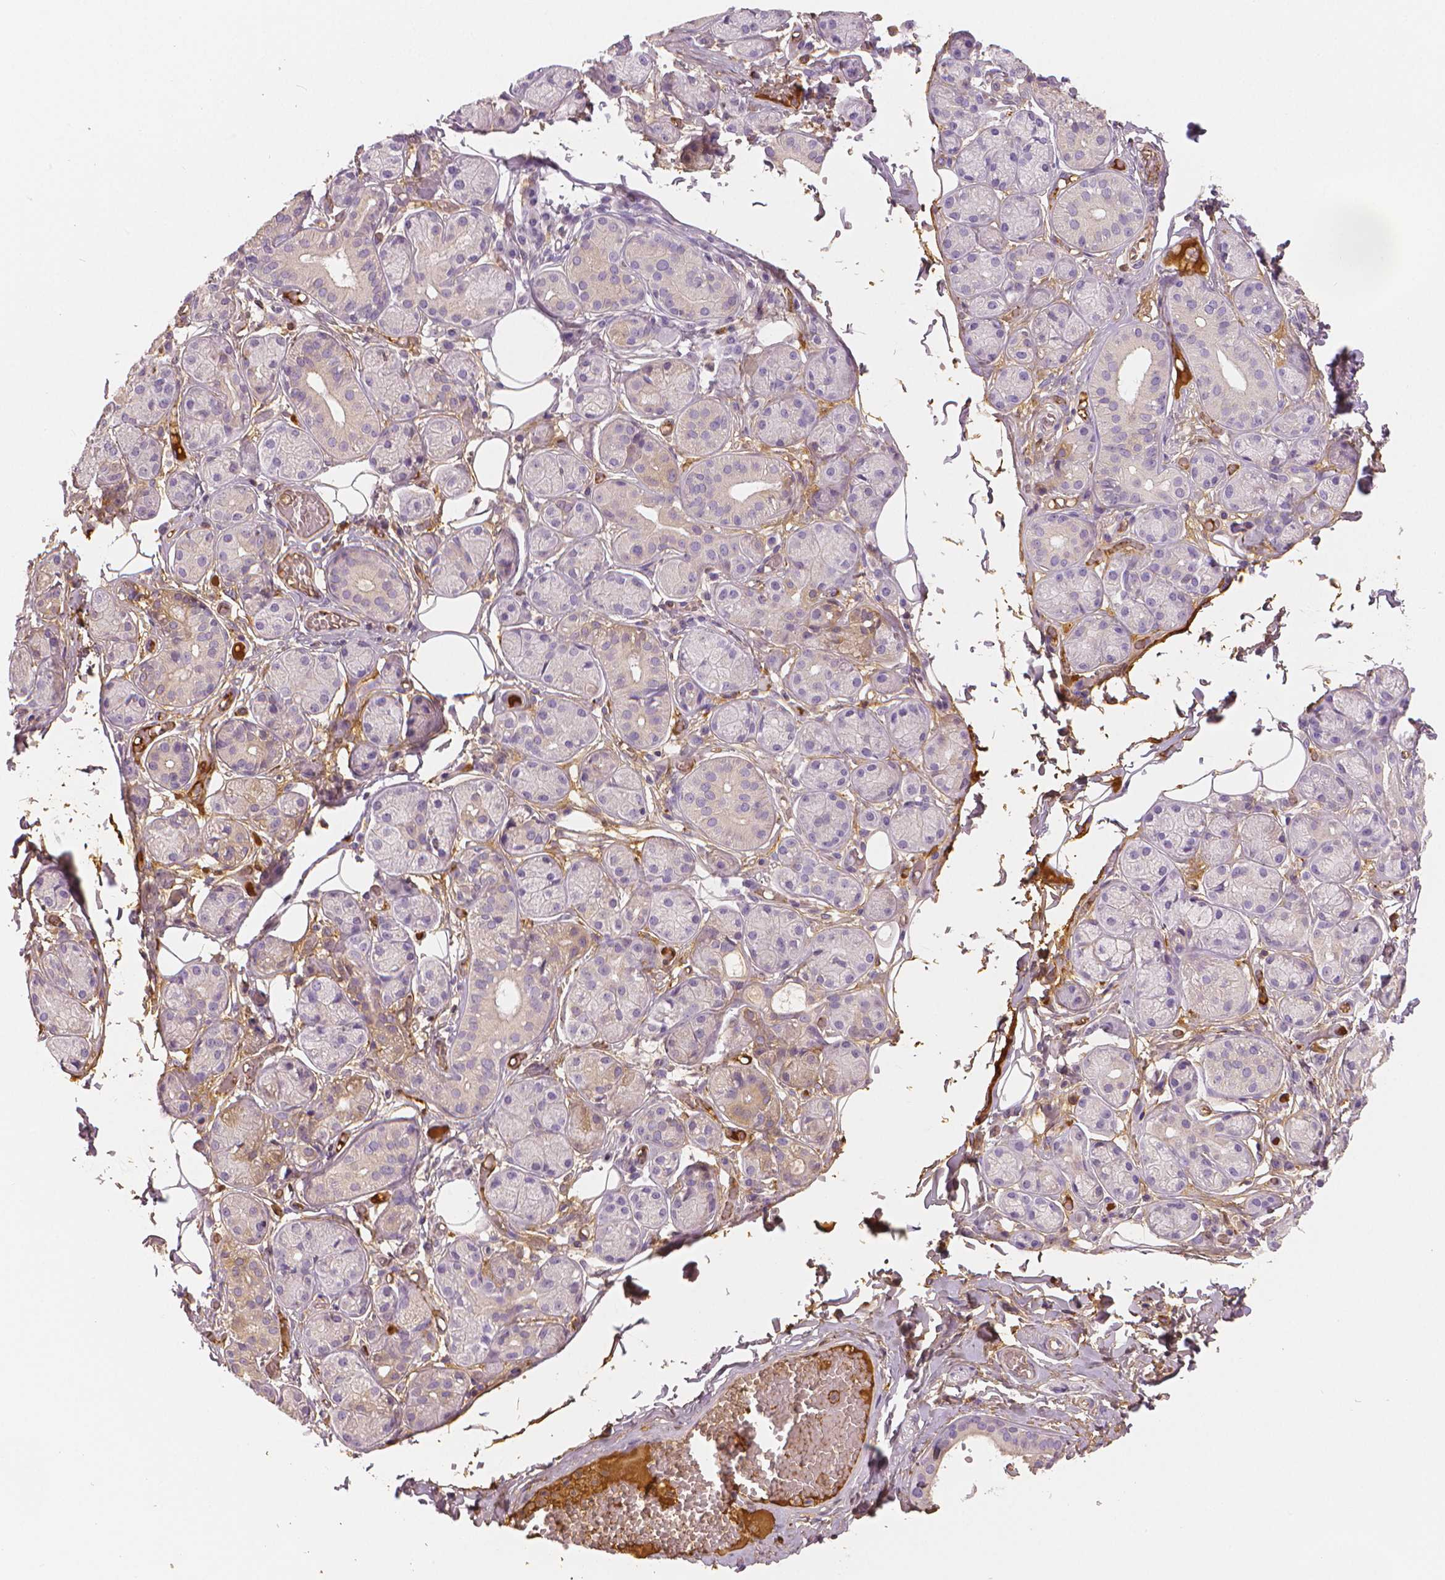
{"staining": {"intensity": "negative", "quantity": "none", "location": "none"}, "tissue": "salivary gland", "cell_type": "Glandular cells", "image_type": "normal", "snomed": [{"axis": "morphology", "description": "Normal tissue, NOS"}, {"axis": "topography", "description": "Salivary gland"}, {"axis": "topography", "description": "Peripheral nerve tissue"}], "caption": "An image of salivary gland stained for a protein exhibits no brown staining in glandular cells. (Stains: DAB immunohistochemistry (IHC) with hematoxylin counter stain, Microscopy: brightfield microscopy at high magnification).", "gene": "APOA4", "patient": {"sex": "male", "age": 71}}